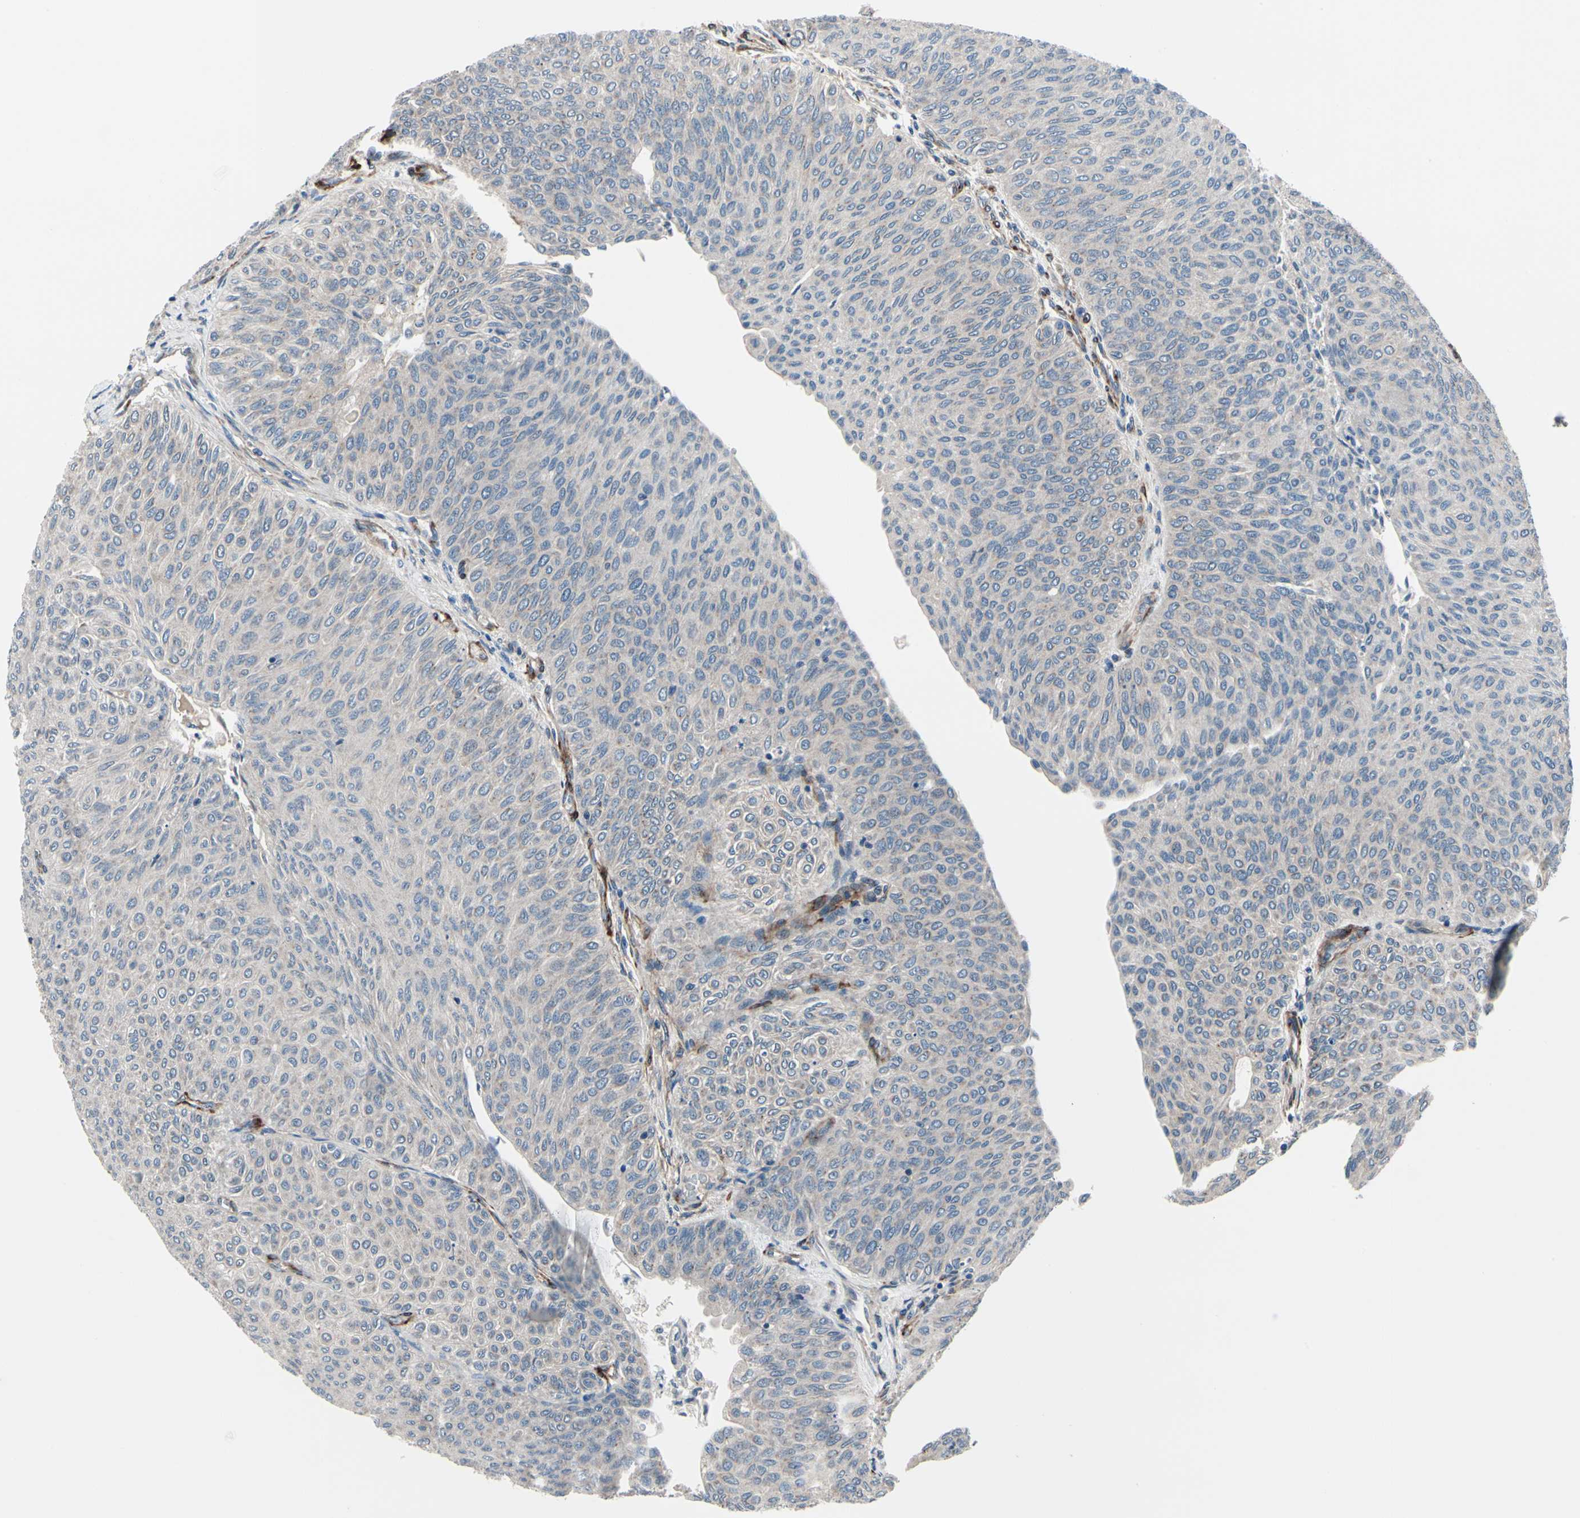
{"staining": {"intensity": "negative", "quantity": "none", "location": "none"}, "tissue": "urothelial cancer", "cell_type": "Tumor cells", "image_type": "cancer", "snomed": [{"axis": "morphology", "description": "Urothelial carcinoma, Low grade"}, {"axis": "topography", "description": "Urinary bladder"}], "caption": "An image of low-grade urothelial carcinoma stained for a protein reveals no brown staining in tumor cells.", "gene": "PRKAR2B", "patient": {"sex": "male", "age": 78}}